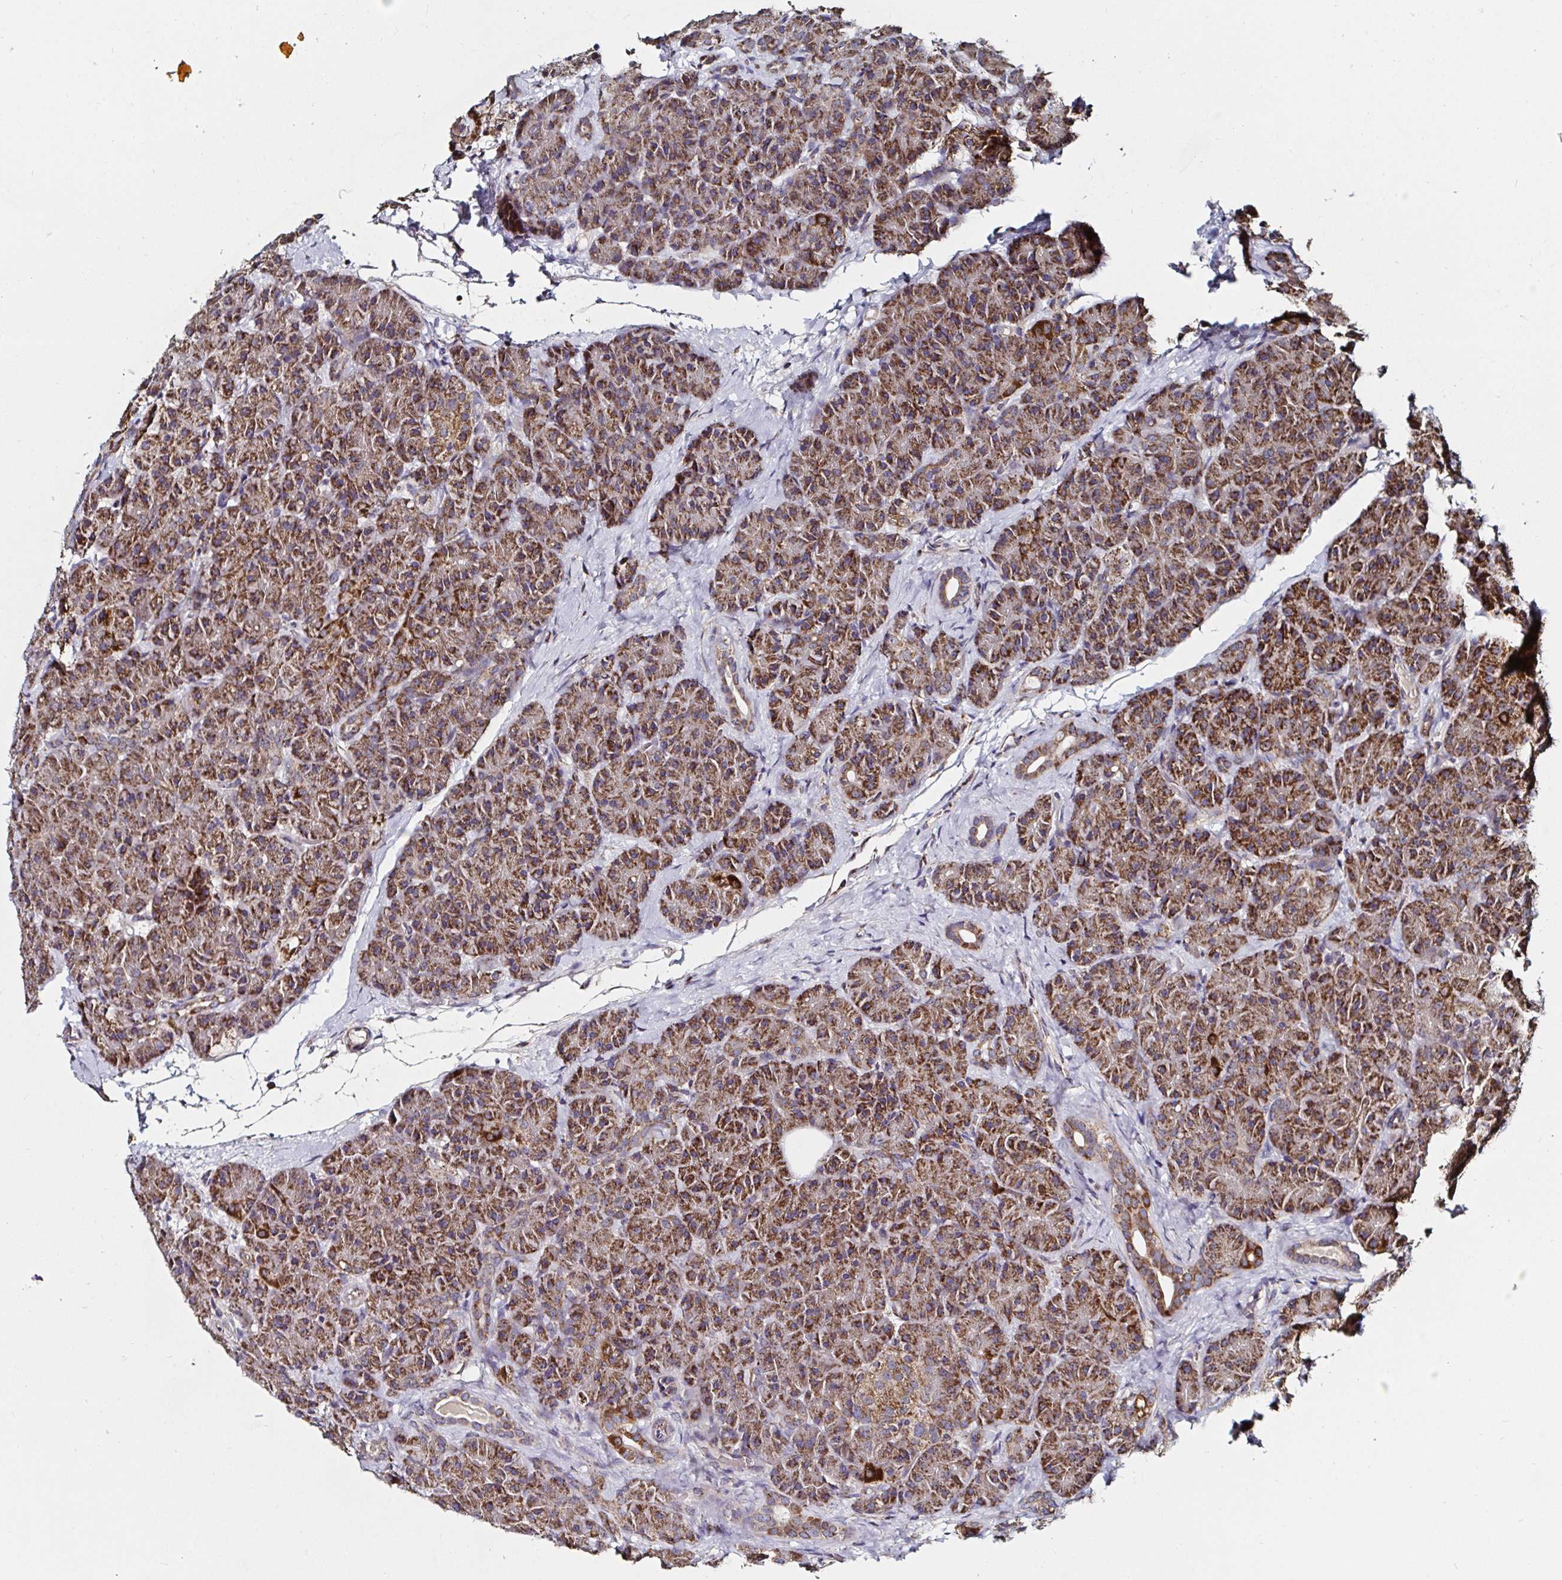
{"staining": {"intensity": "strong", "quantity": ">75%", "location": "cytoplasmic/membranous"}, "tissue": "pancreas", "cell_type": "Exocrine glandular cells", "image_type": "normal", "snomed": [{"axis": "morphology", "description": "Normal tissue, NOS"}, {"axis": "topography", "description": "Pancreas"}], "caption": "The image demonstrates immunohistochemical staining of benign pancreas. There is strong cytoplasmic/membranous expression is present in about >75% of exocrine glandular cells.", "gene": "ATAD3A", "patient": {"sex": "male", "age": 57}}